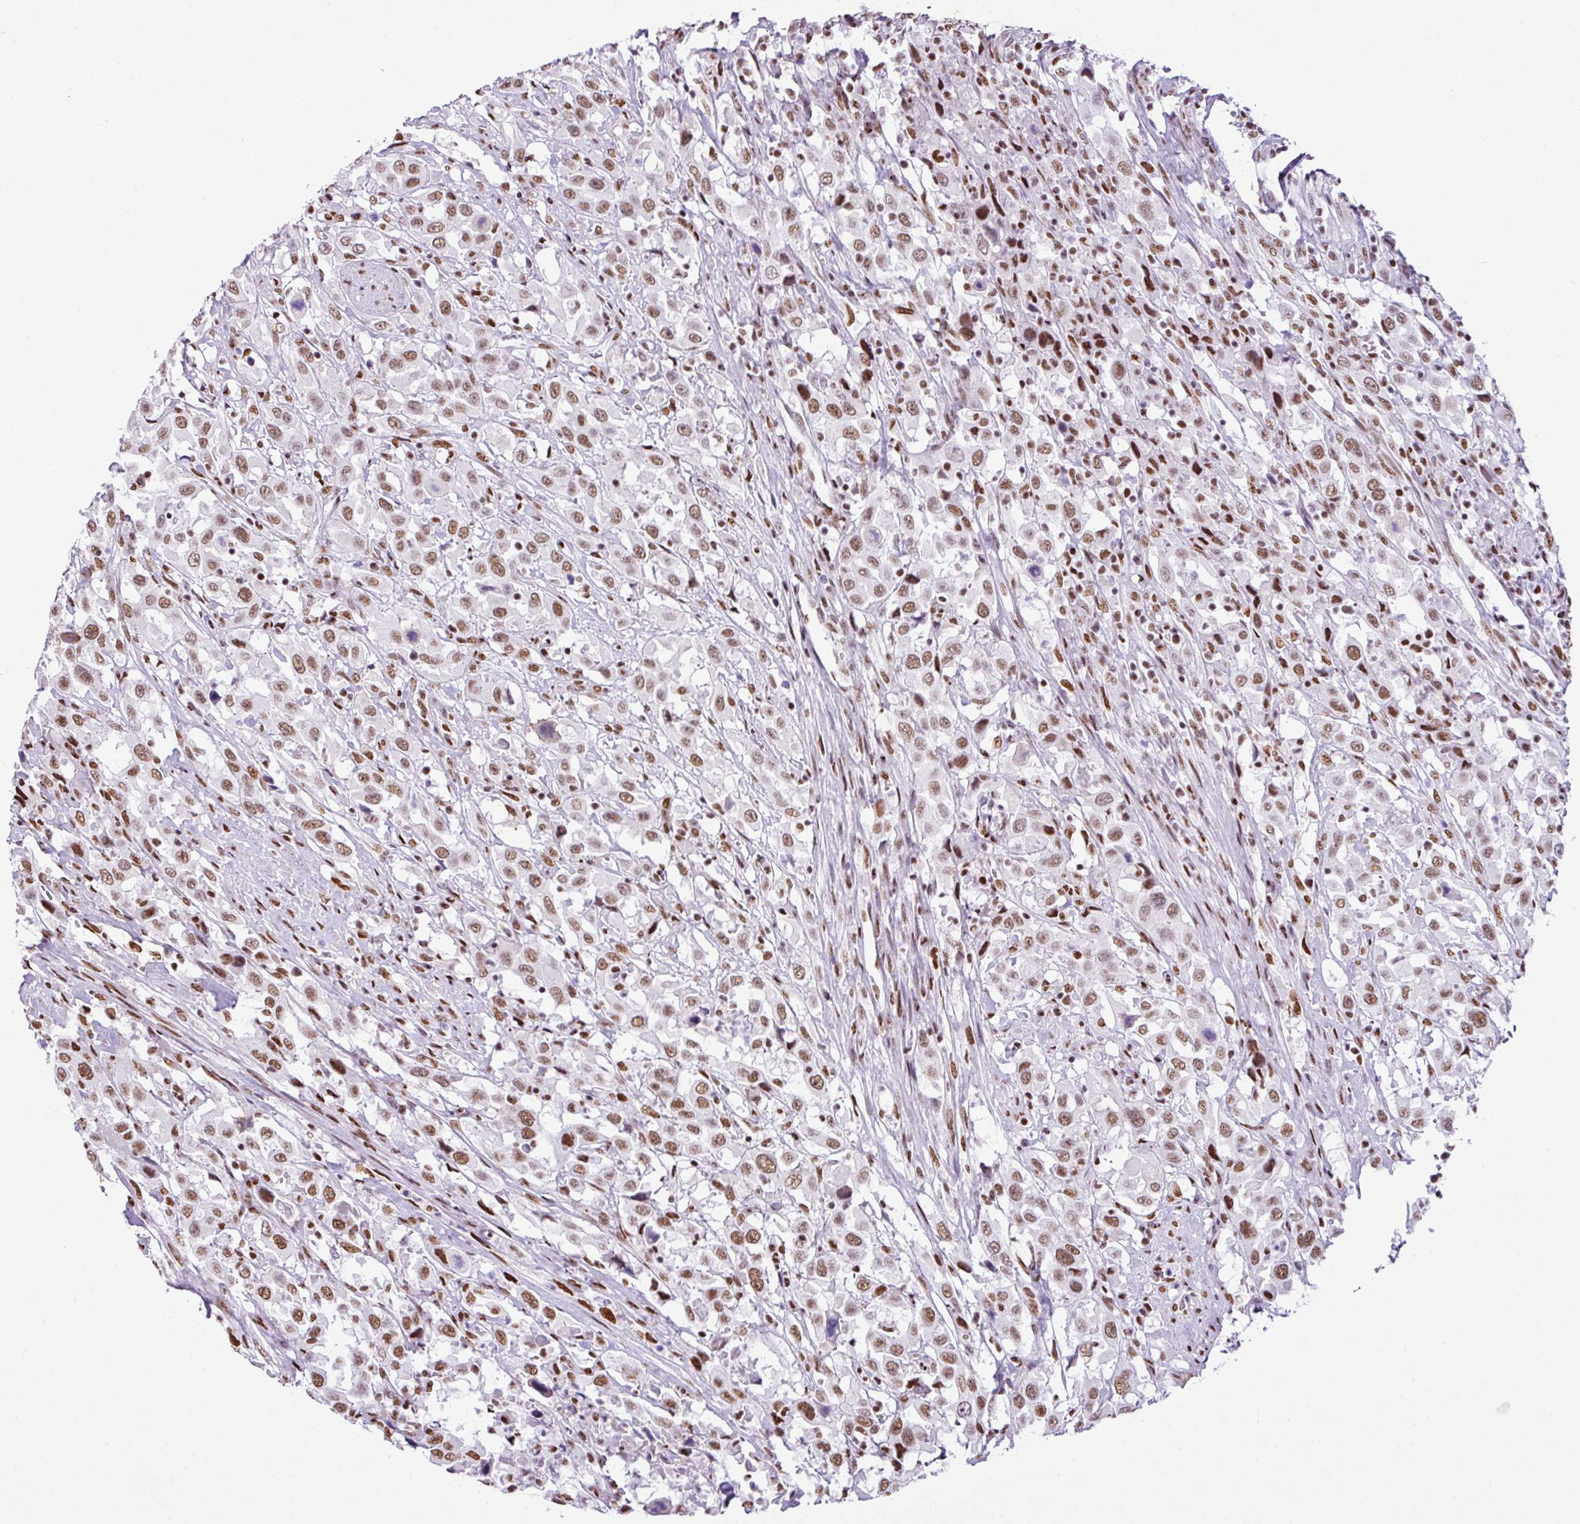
{"staining": {"intensity": "moderate", "quantity": ">75%", "location": "nuclear"}, "tissue": "urothelial cancer", "cell_type": "Tumor cells", "image_type": "cancer", "snomed": [{"axis": "morphology", "description": "Urothelial carcinoma, High grade"}, {"axis": "topography", "description": "Urinary bladder"}], "caption": "Immunohistochemistry (IHC) image of human urothelial cancer stained for a protein (brown), which demonstrates medium levels of moderate nuclear staining in about >75% of tumor cells.", "gene": "RARG", "patient": {"sex": "male", "age": 61}}